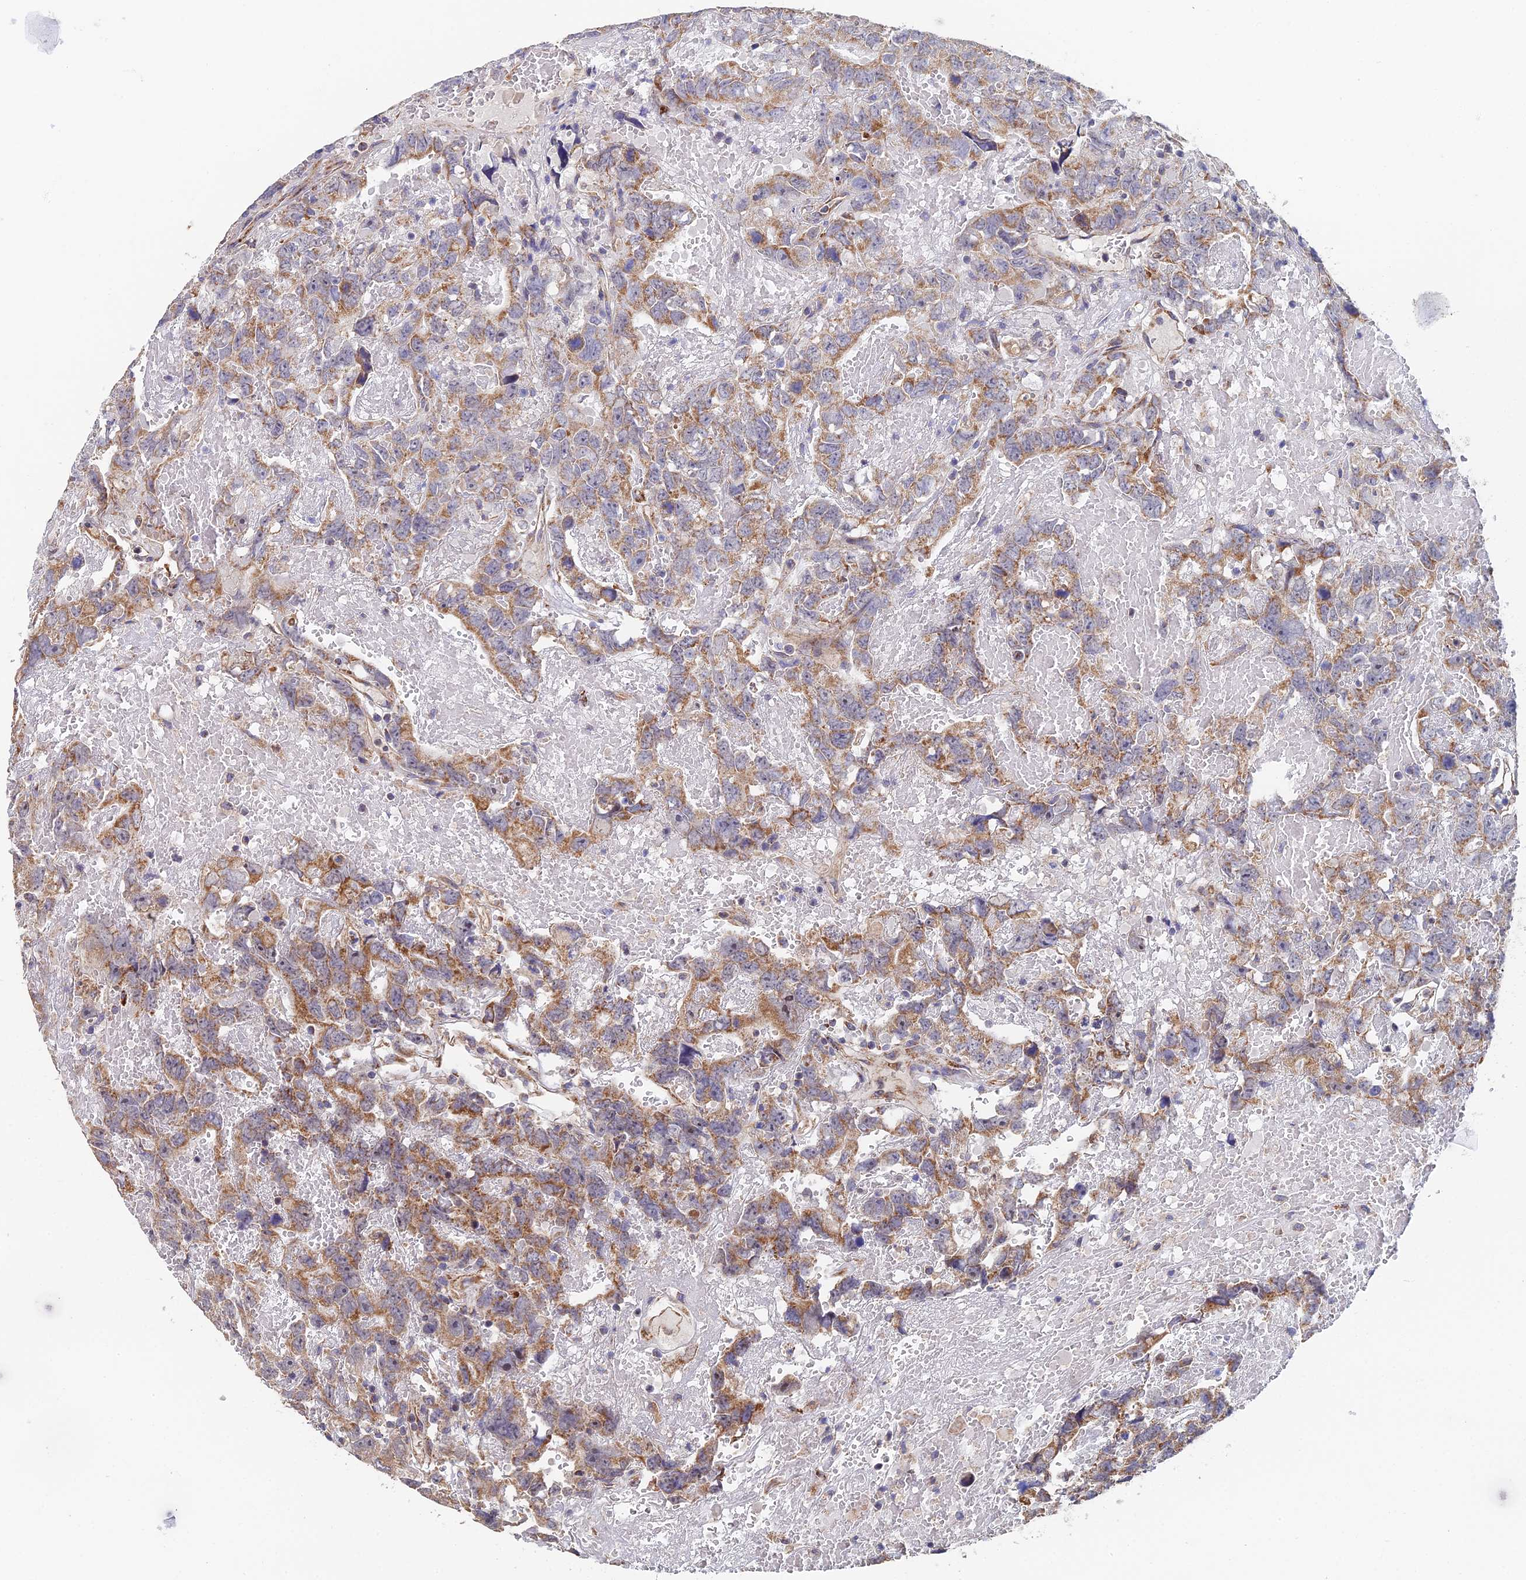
{"staining": {"intensity": "moderate", "quantity": "25%-75%", "location": "cytoplasmic/membranous"}, "tissue": "testis cancer", "cell_type": "Tumor cells", "image_type": "cancer", "snomed": [{"axis": "morphology", "description": "Carcinoma, Embryonal, NOS"}, {"axis": "topography", "description": "Testis"}], "caption": "The photomicrograph demonstrates a brown stain indicating the presence of a protein in the cytoplasmic/membranous of tumor cells in testis cancer.", "gene": "ECSIT", "patient": {"sex": "male", "age": 45}}